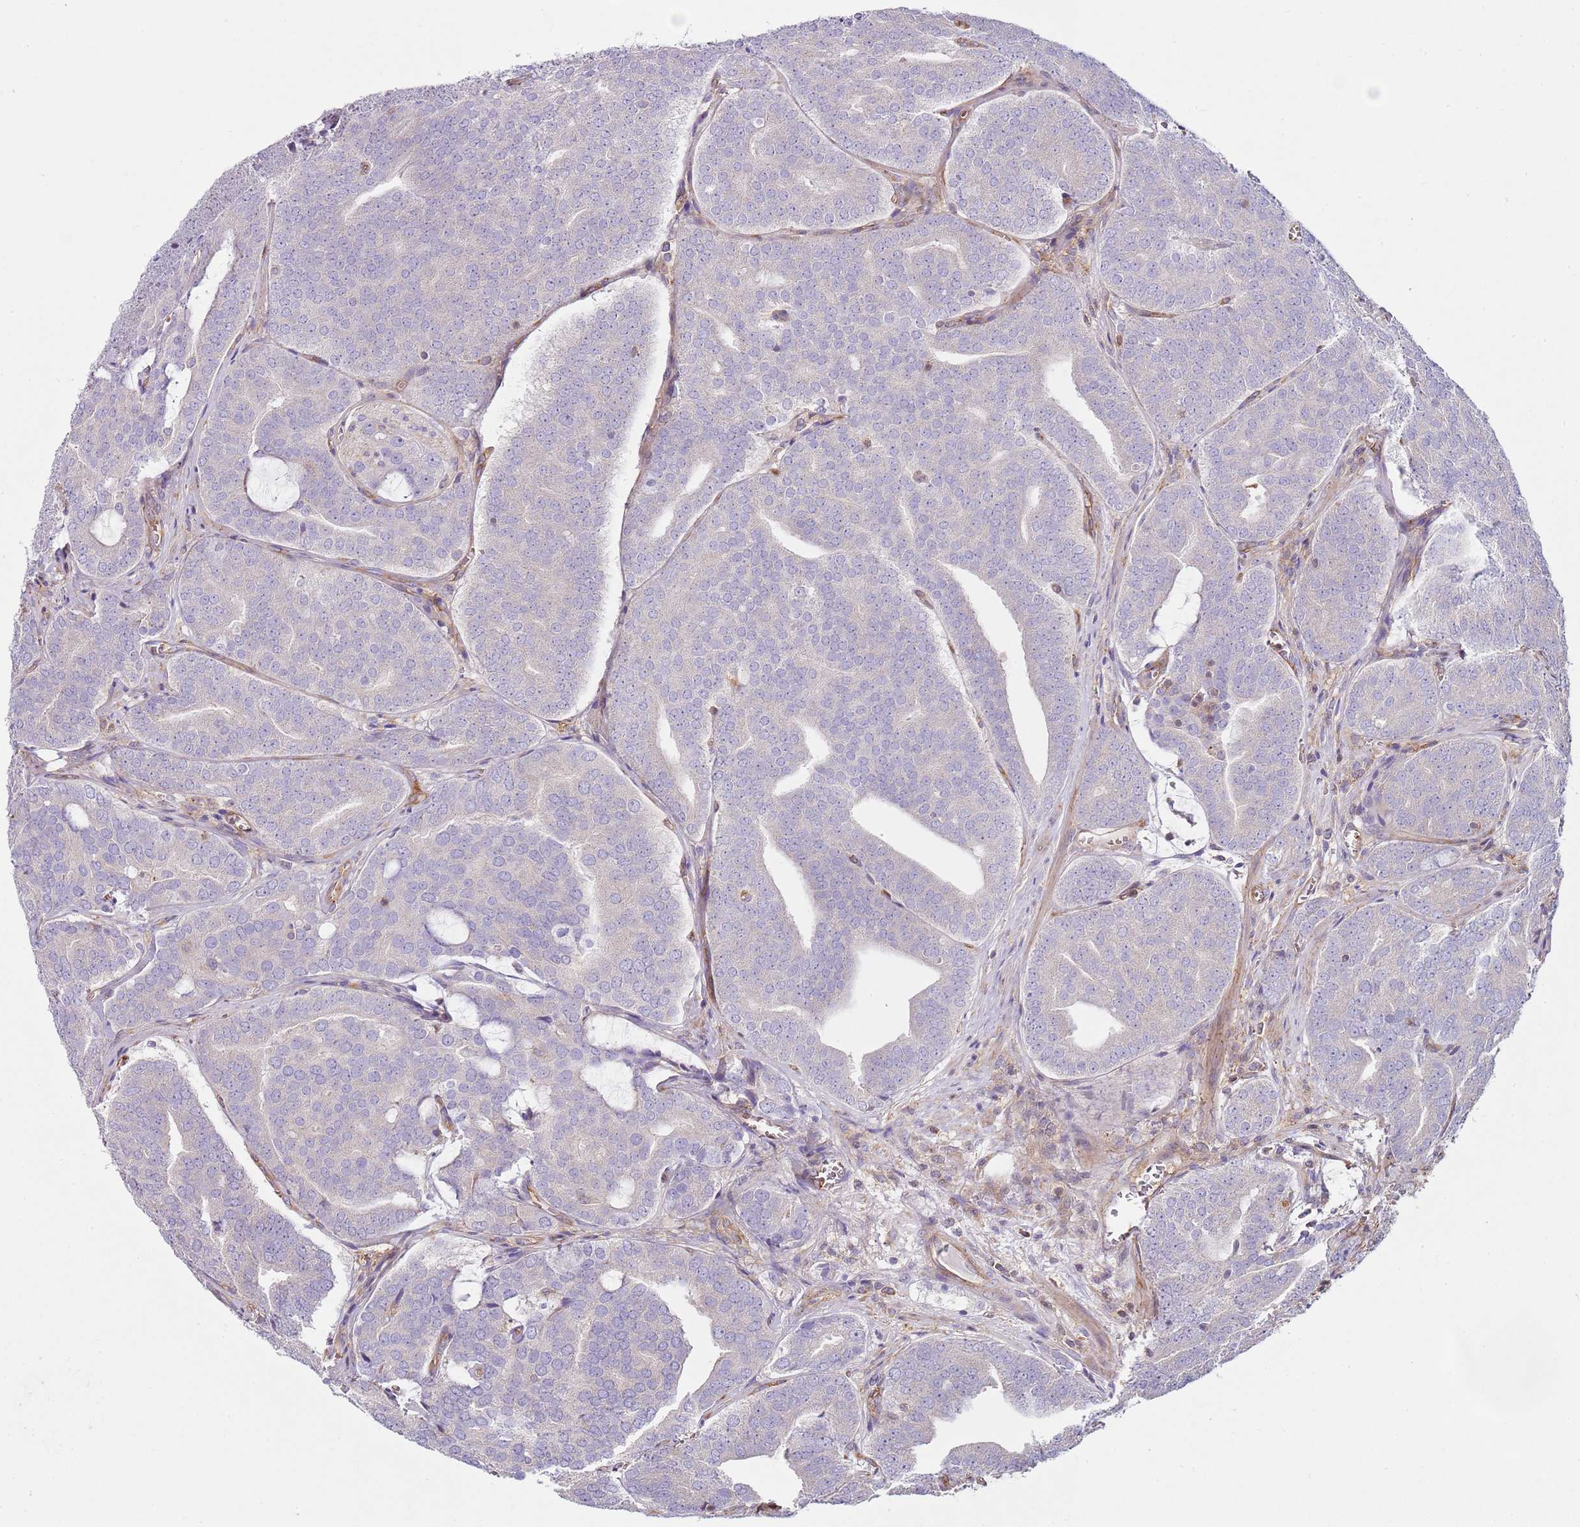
{"staining": {"intensity": "negative", "quantity": "none", "location": "none"}, "tissue": "prostate cancer", "cell_type": "Tumor cells", "image_type": "cancer", "snomed": [{"axis": "morphology", "description": "Adenocarcinoma, High grade"}, {"axis": "topography", "description": "Prostate"}], "caption": "Immunohistochemical staining of prostate adenocarcinoma (high-grade) exhibits no significant expression in tumor cells. (Brightfield microscopy of DAB immunohistochemistry at high magnification).", "gene": "GNAI3", "patient": {"sex": "male", "age": 55}}